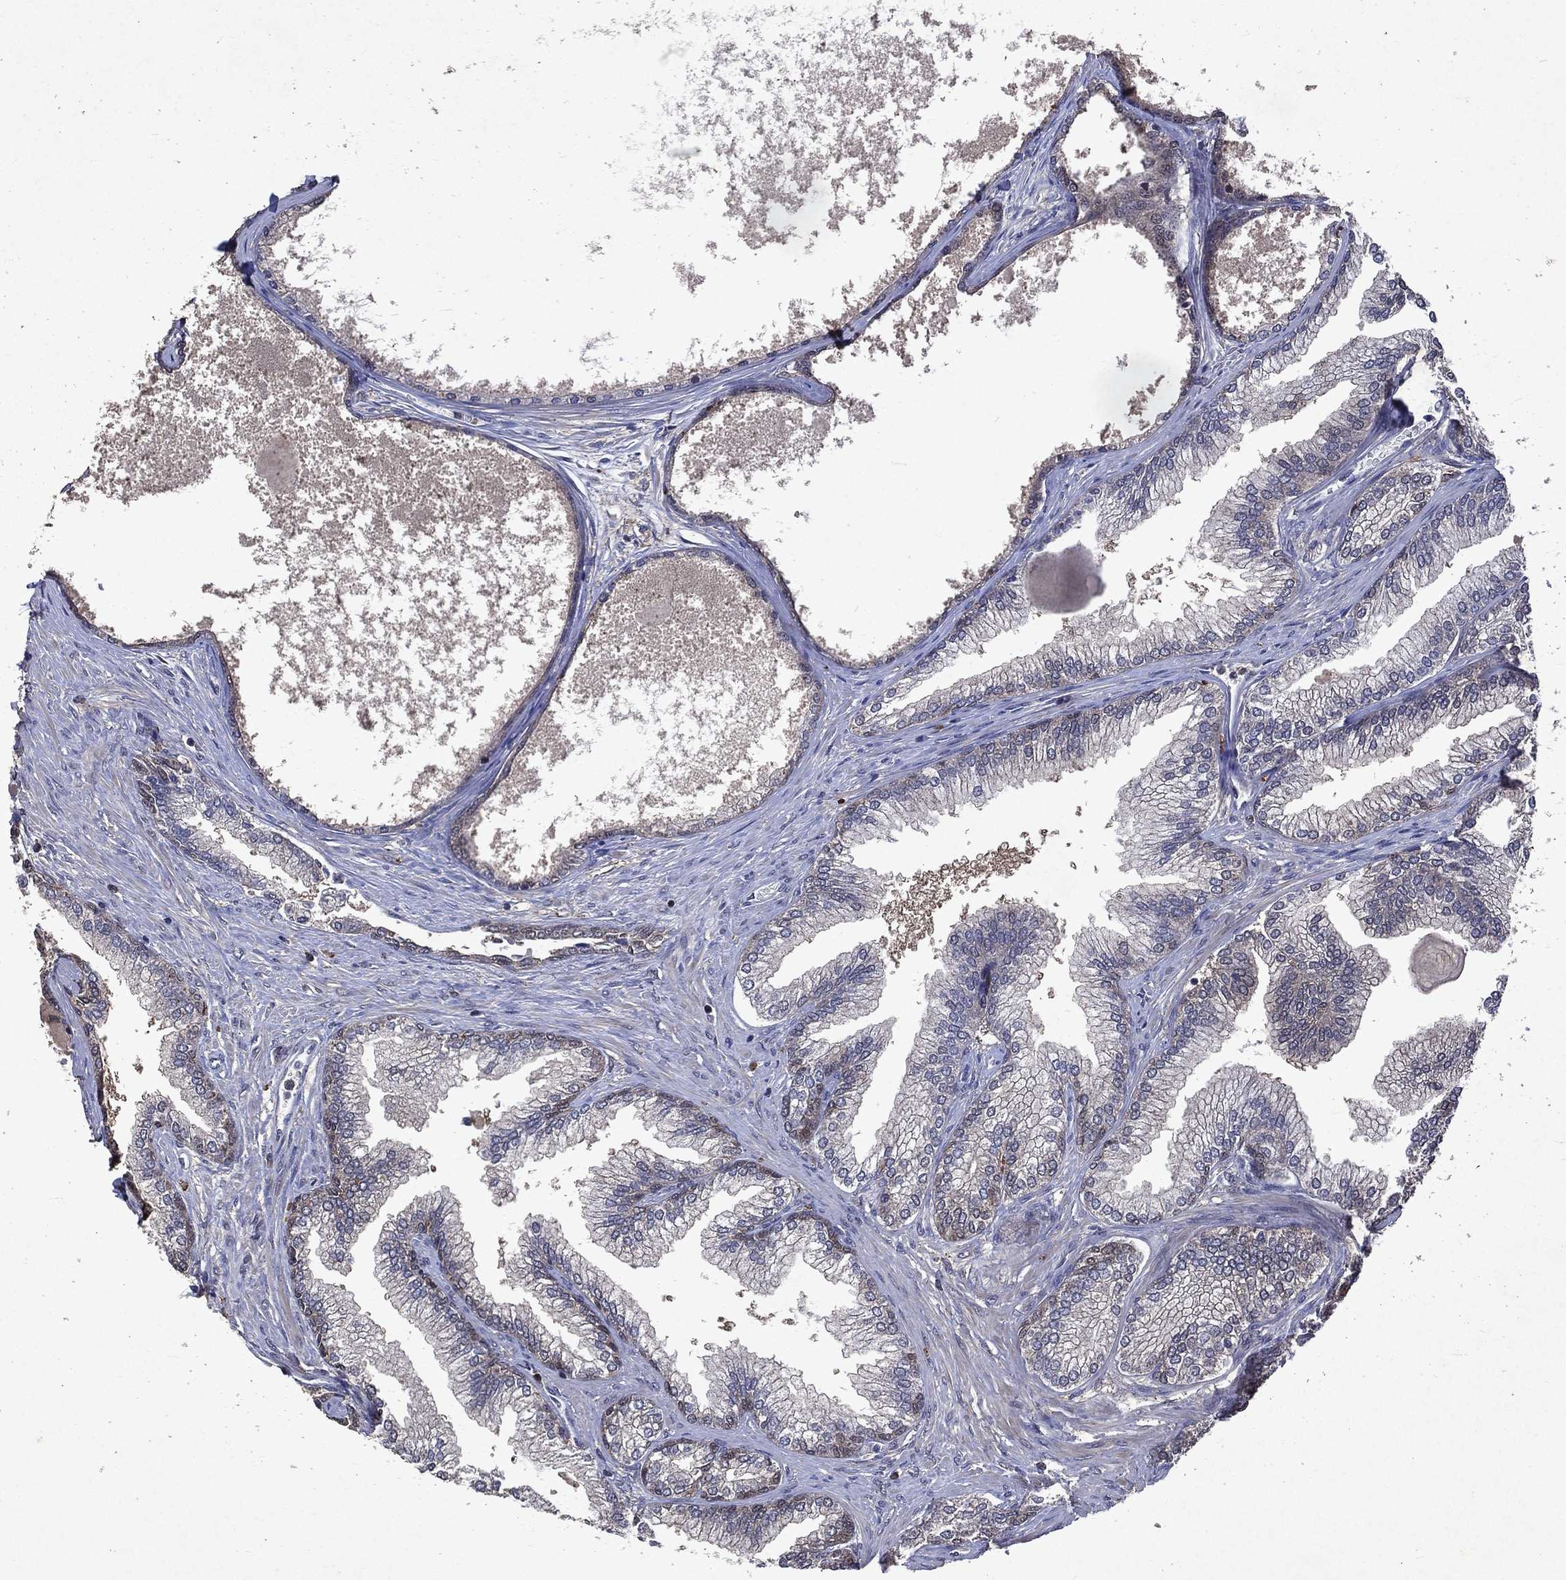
{"staining": {"intensity": "moderate", "quantity": "25%-75%", "location": "cytoplasmic/membranous,nuclear"}, "tissue": "prostate", "cell_type": "Glandular cells", "image_type": "normal", "snomed": [{"axis": "morphology", "description": "Normal tissue, NOS"}, {"axis": "topography", "description": "Prostate"}], "caption": "This micrograph displays immunohistochemistry staining of unremarkable prostate, with medium moderate cytoplasmic/membranous,nuclear expression in approximately 25%-75% of glandular cells.", "gene": "MTAP", "patient": {"sex": "male", "age": 72}}